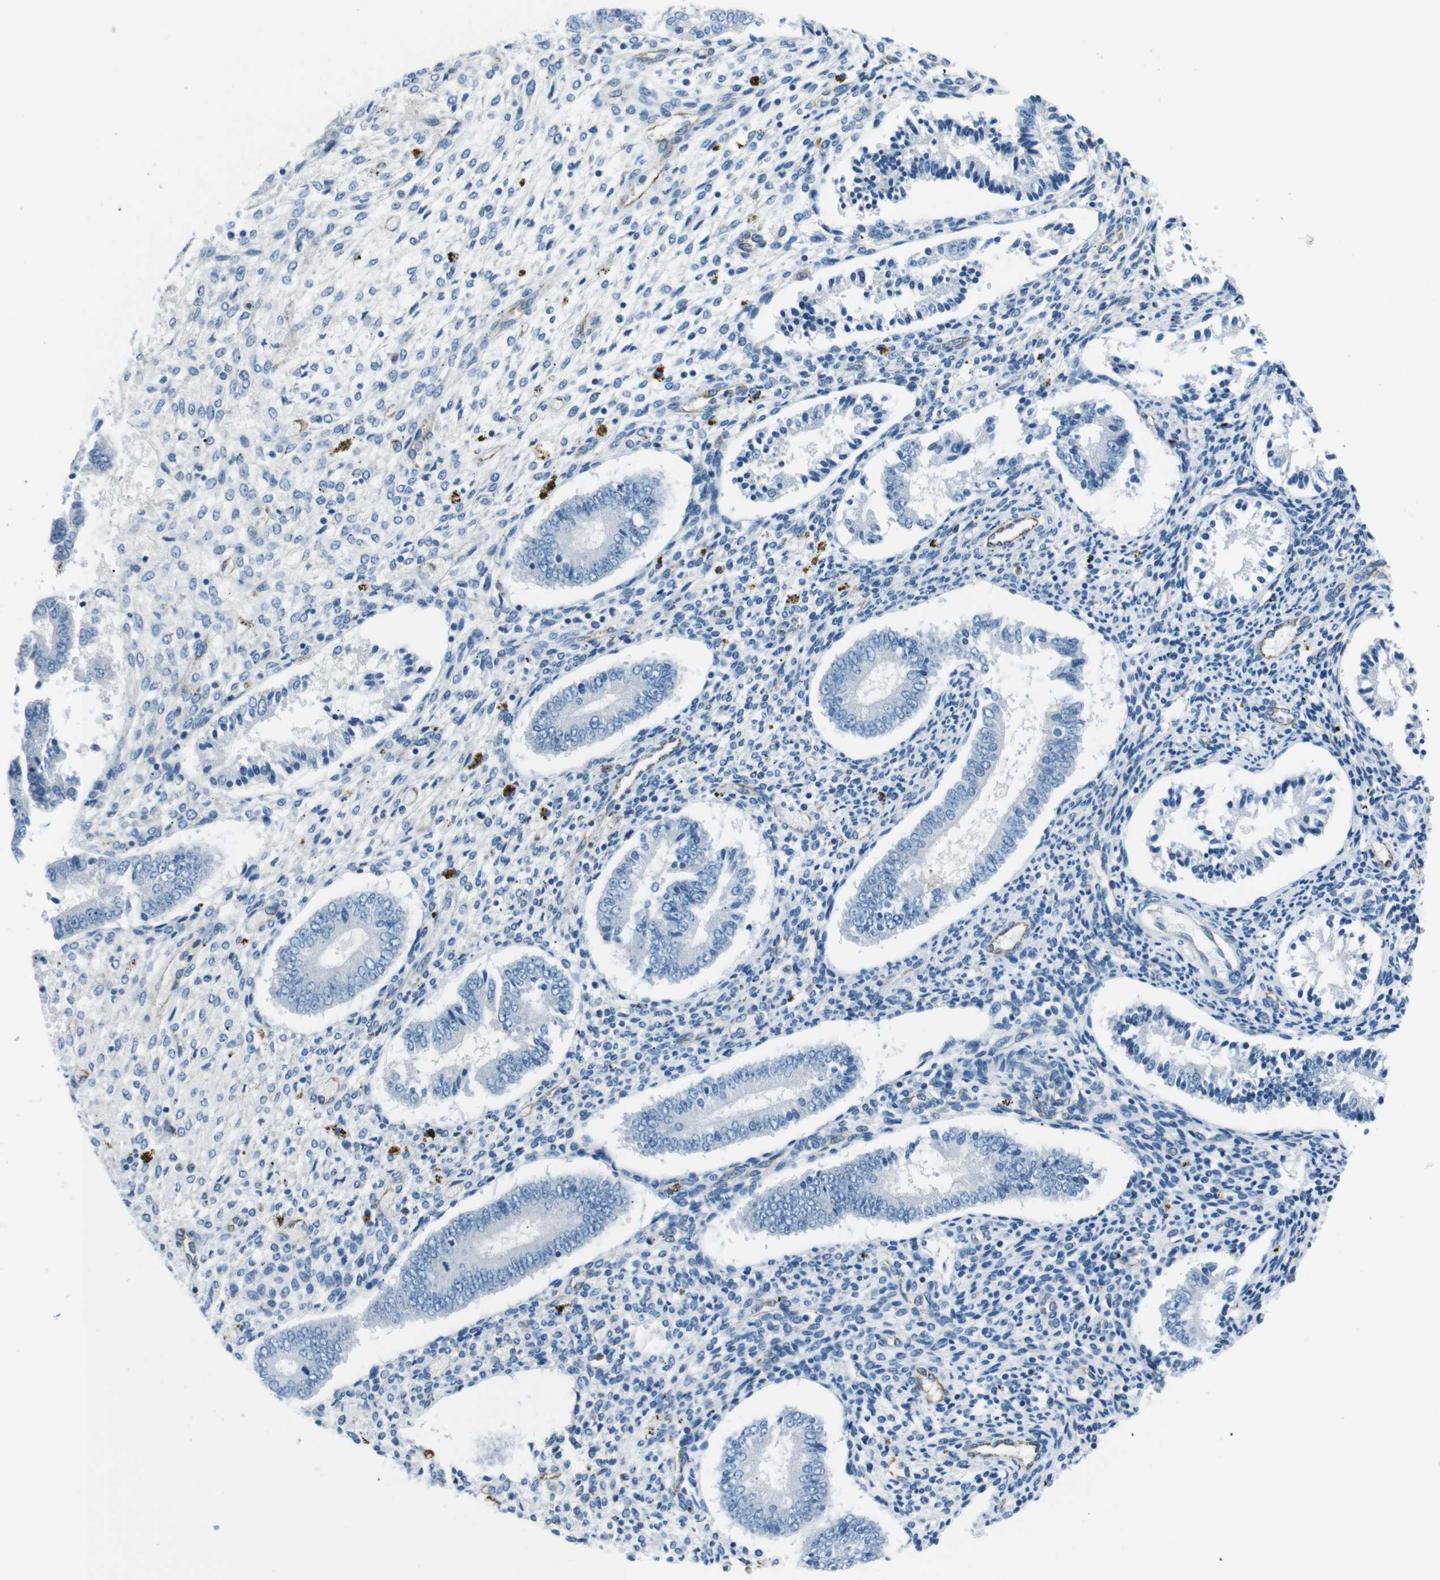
{"staining": {"intensity": "moderate", "quantity": "<25%", "location": "cytoplasmic/membranous"}, "tissue": "endometrium", "cell_type": "Cells in endometrial stroma", "image_type": "normal", "snomed": [{"axis": "morphology", "description": "Normal tissue, NOS"}, {"axis": "topography", "description": "Endometrium"}], "caption": "Cells in endometrial stroma display moderate cytoplasmic/membranous positivity in about <25% of cells in normal endometrium. The protein of interest is stained brown, and the nuclei are stained in blue (DAB (3,3'-diaminobenzidine) IHC with brightfield microscopy, high magnification).", "gene": "CSF2RA", "patient": {"sex": "female", "age": 42}}